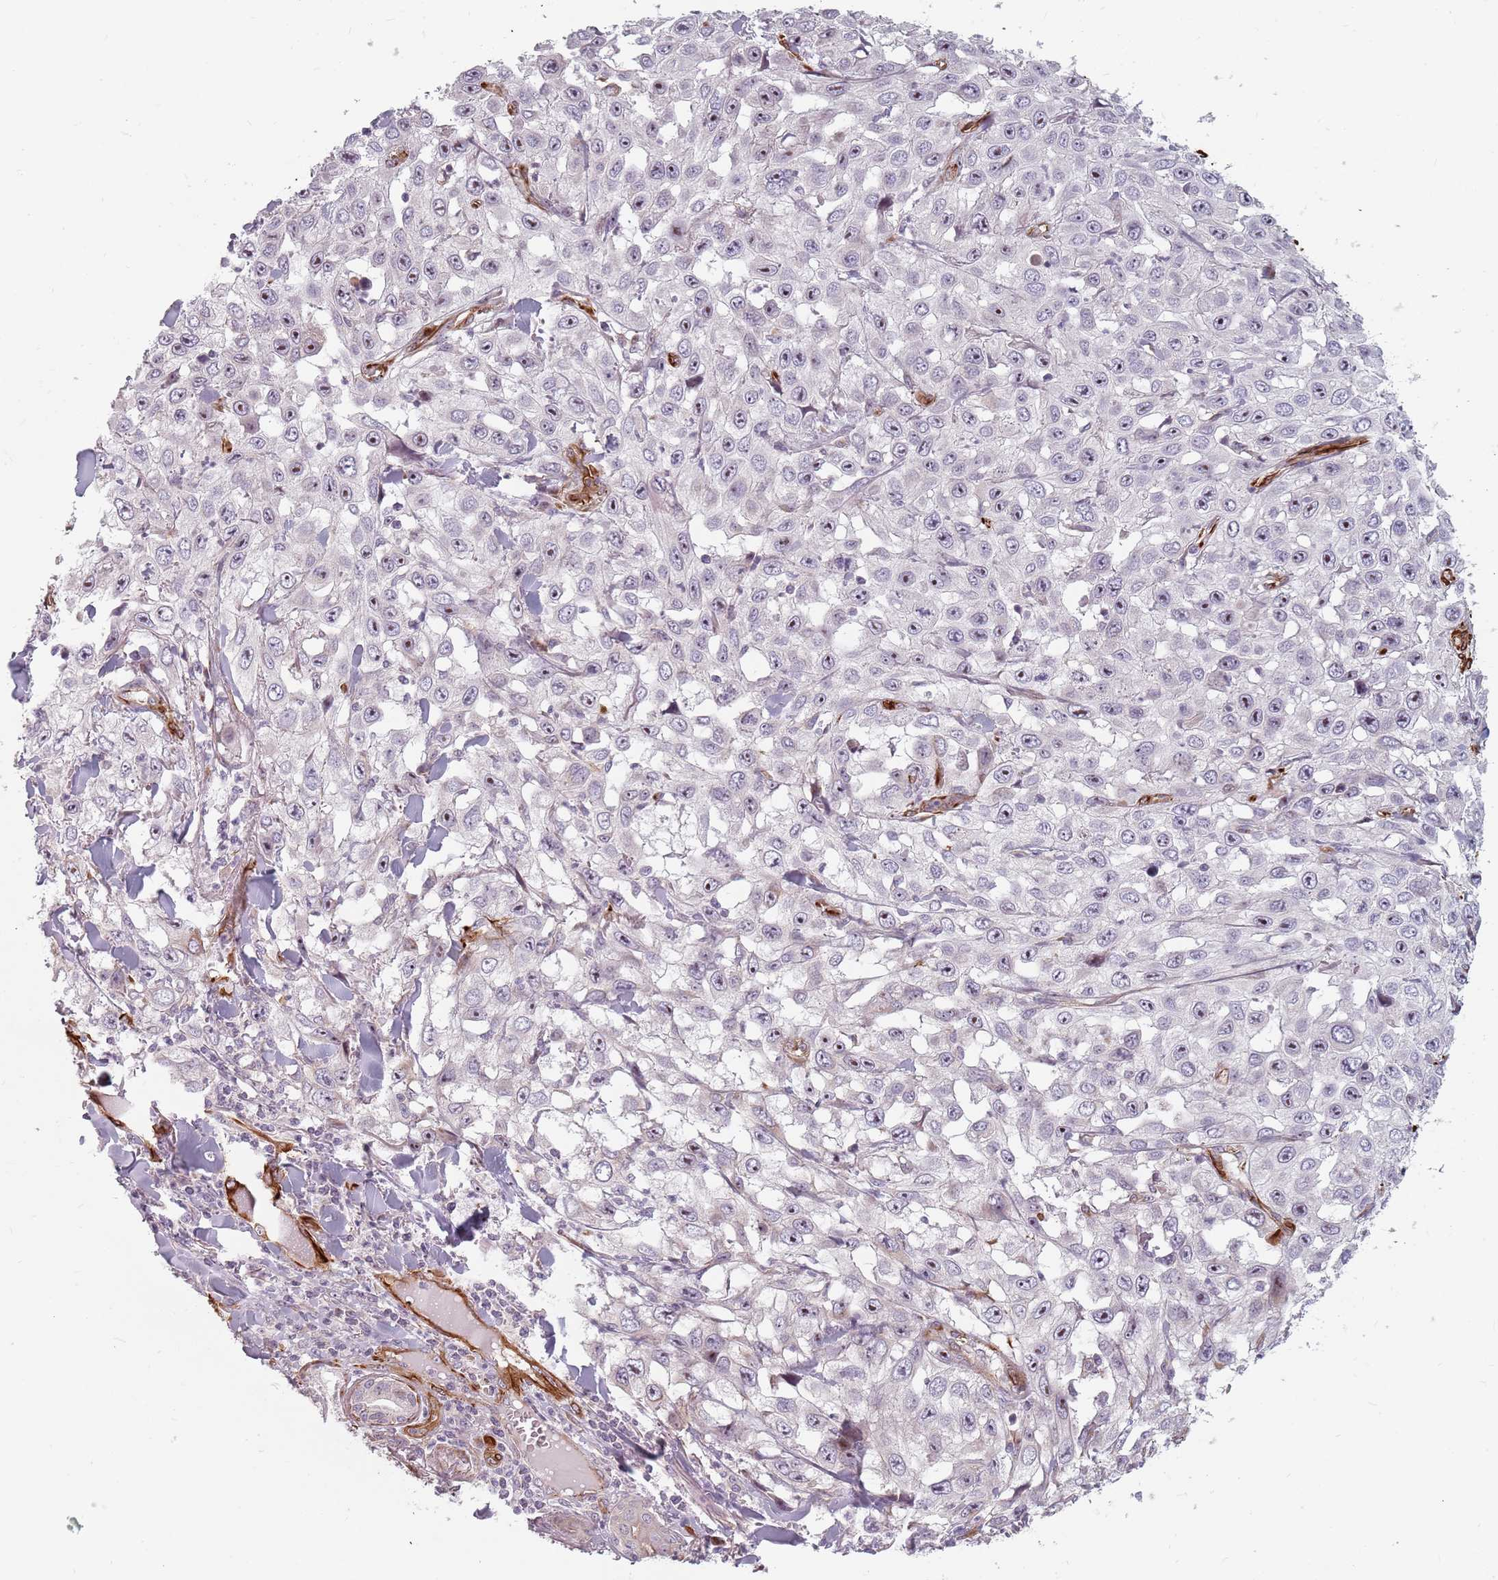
{"staining": {"intensity": "moderate", "quantity": "<25%", "location": "nuclear"}, "tissue": "skin cancer", "cell_type": "Tumor cells", "image_type": "cancer", "snomed": [{"axis": "morphology", "description": "Squamous cell carcinoma, NOS"}, {"axis": "topography", "description": "Skin"}], "caption": "The histopathology image shows staining of skin cancer (squamous cell carcinoma), revealing moderate nuclear protein staining (brown color) within tumor cells. Ihc stains the protein in brown and the nuclei are stained blue.", "gene": "GAS2L3", "patient": {"sex": "male", "age": 82}}